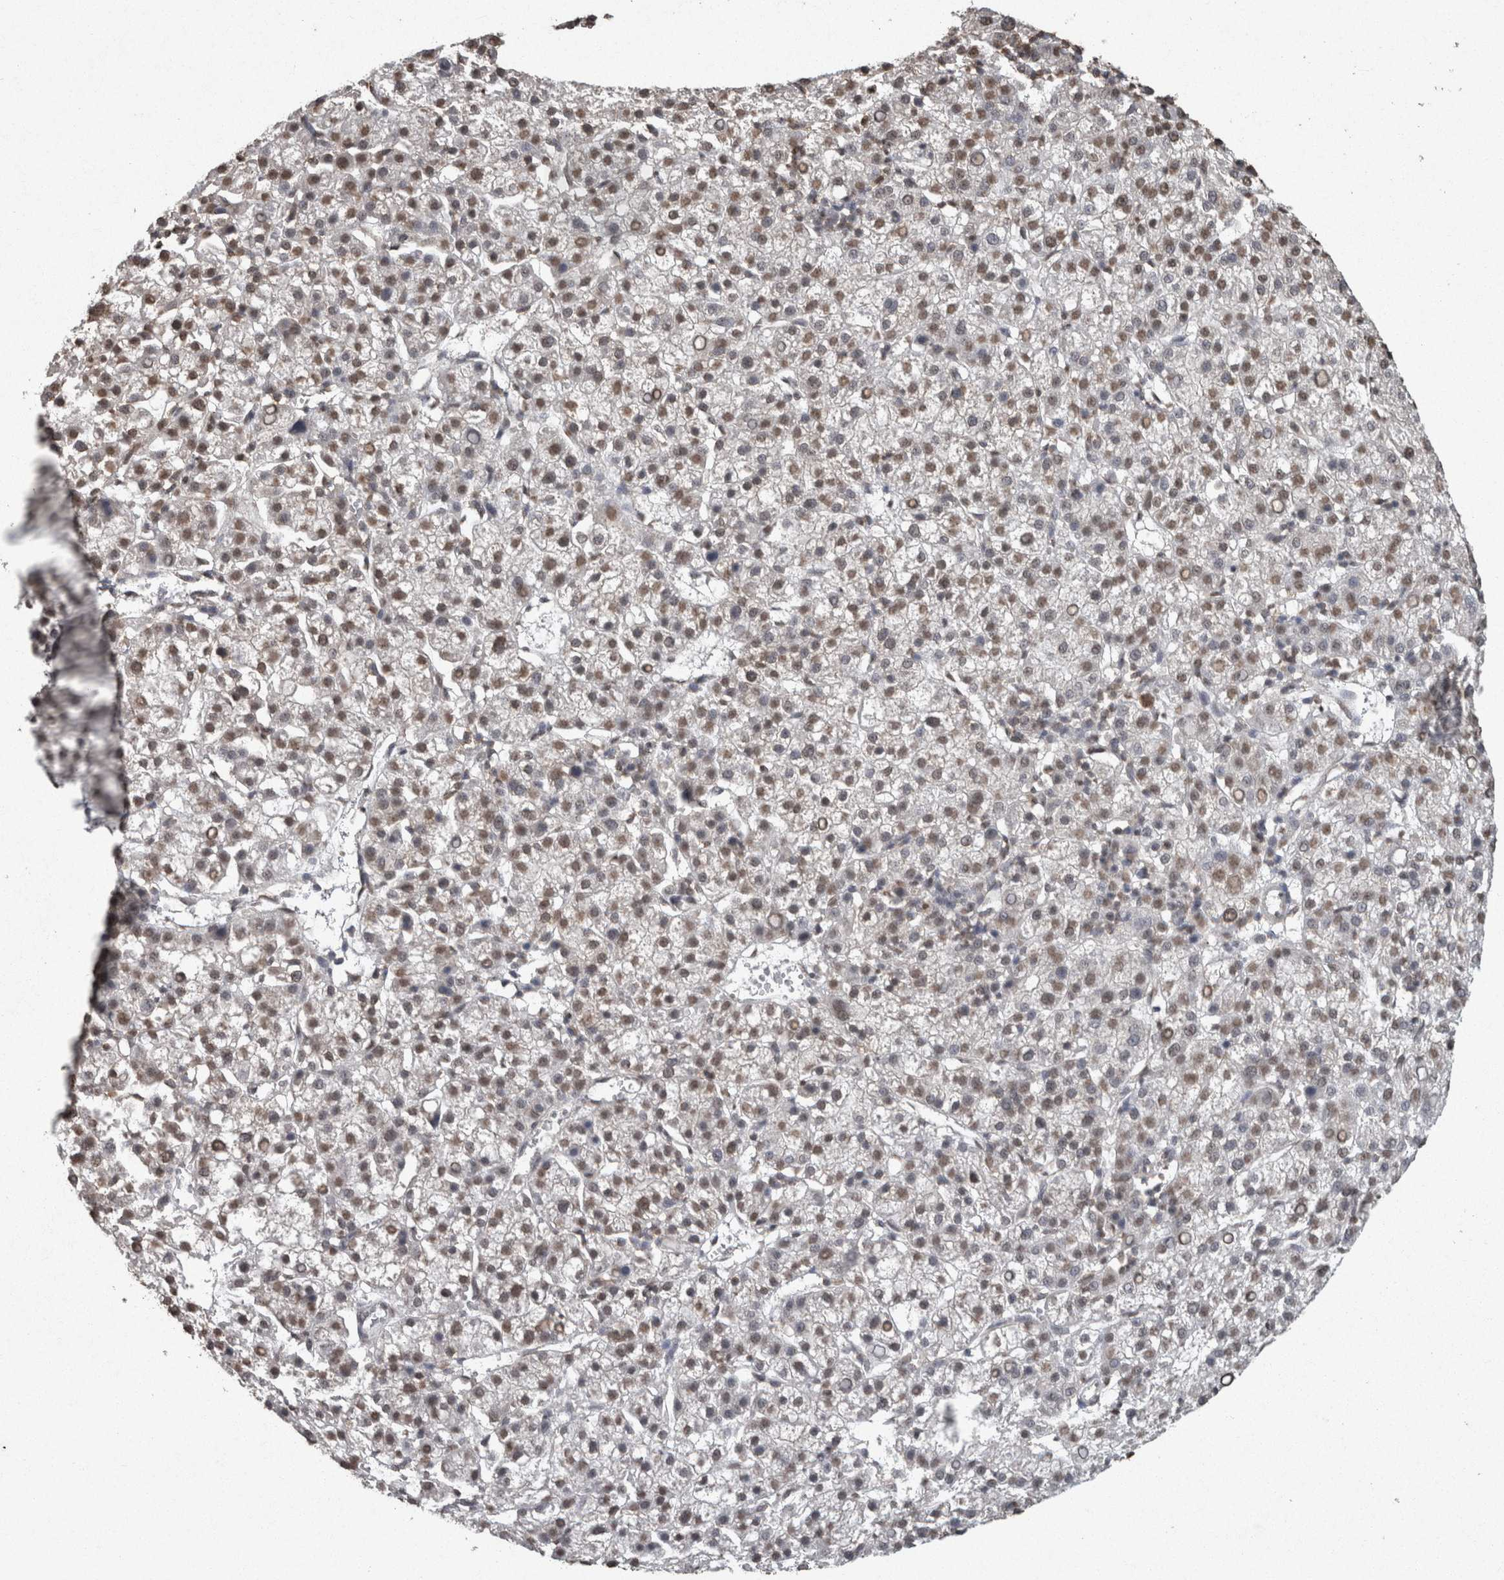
{"staining": {"intensity": "weak", "quantity": ">75%", "location": "nuclear"}, "tissue": "liver cancer", "cell_type": "Tumor cells", "image_type": "cancer", "snomed": [{"axis": "morphology", "description": "Carcinoma, Hepatocellular, NOS"}, {"axis": "topography", "description": "Liver"}], "caption": "Immunohistochemistry staining of liver hepatocellular carcinoma, which displays low levels of weak nuclear staining in approximately >75% of tumor cells indicating weak nuclear protein staining. The staining was performed using DAB (3,3'-diaminobenzidine) (brown) for protein detection and nuclei were counterstained in hematoxylin (blue).", "gene": "SMAD7", "patient": {"sex": "female", "age": 58}}